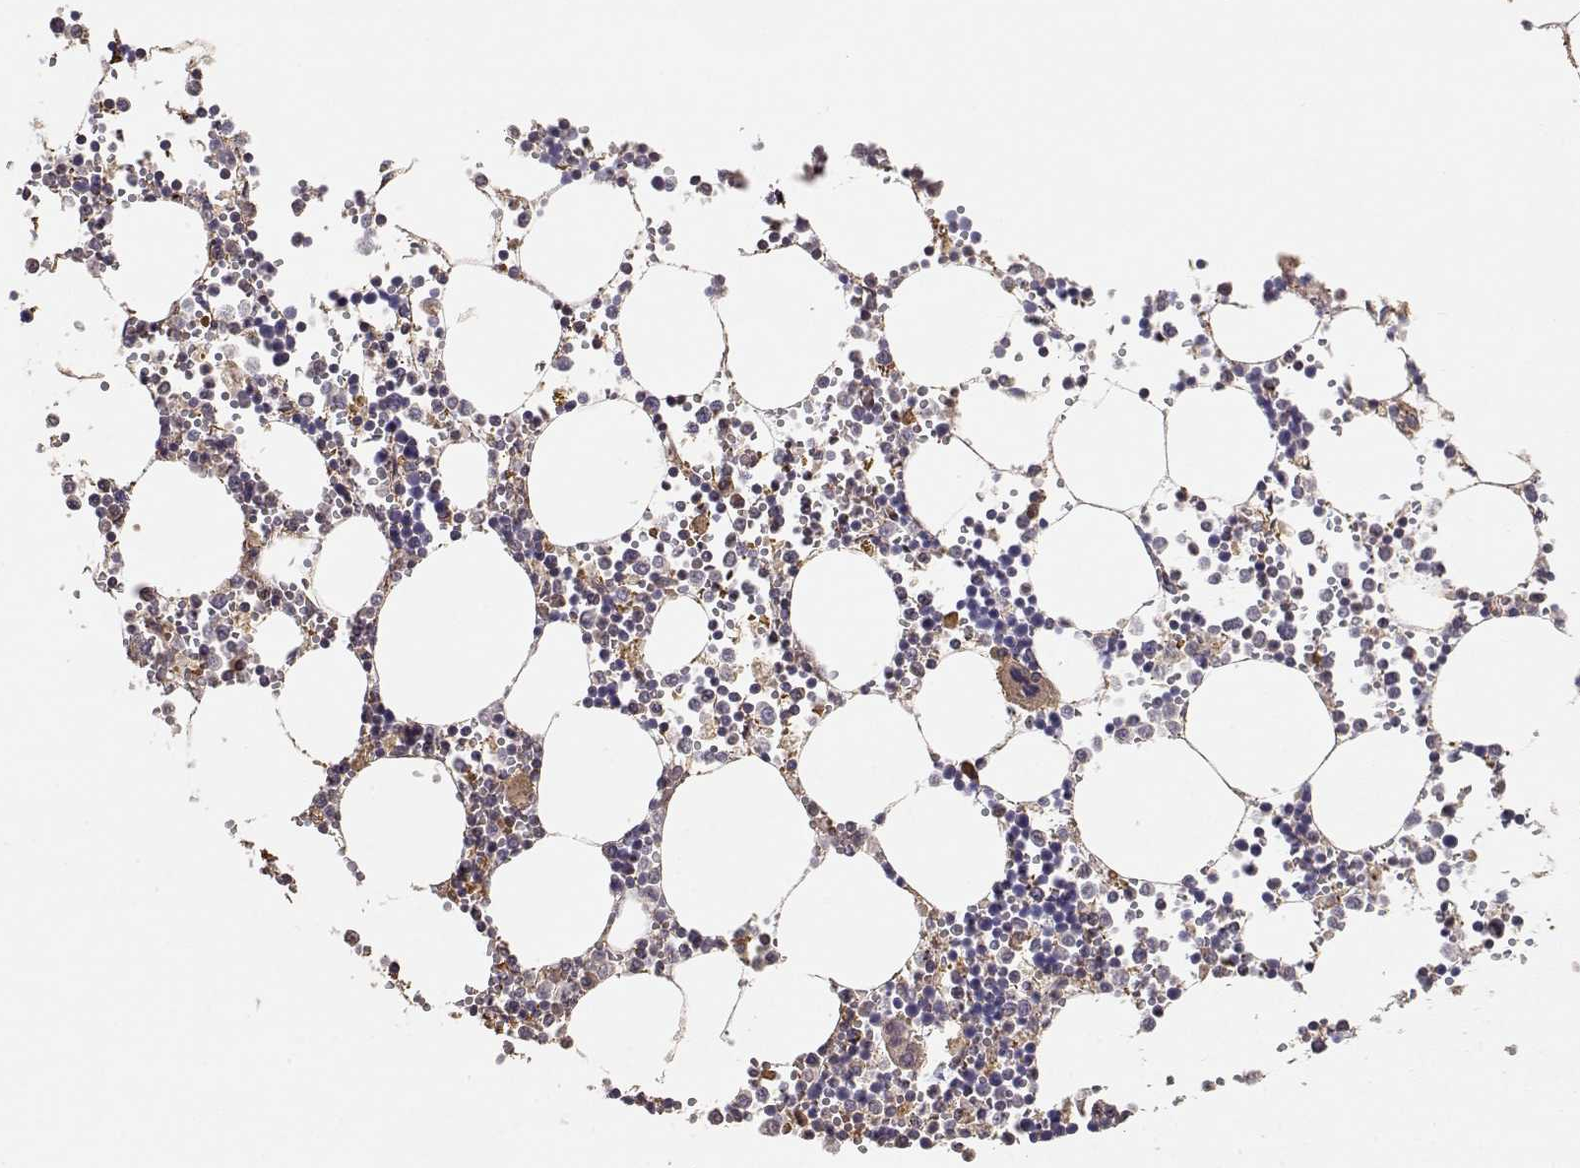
{"staining": {"intensity": "moderate", "quantity": "<25%", "location": "cytoplasmic/membranous"}, "tissue": "bone marrow", "cell_type": "Hematopoietic cells", "image_type": "normal", "snomed": [{"axis": "morphology", "description": "Normal tissue, NOS"}, {"axis": "topography", "description": "Bone marrow"}], "caption": "Brown immunohistochemical staining in normal bone marrow reveals moderate cytoplasmic/membranous staining in approximately <25% of hematopoietic cells.", "gene": "PICK1", "patient": {"sex": "male", "age": 54}}